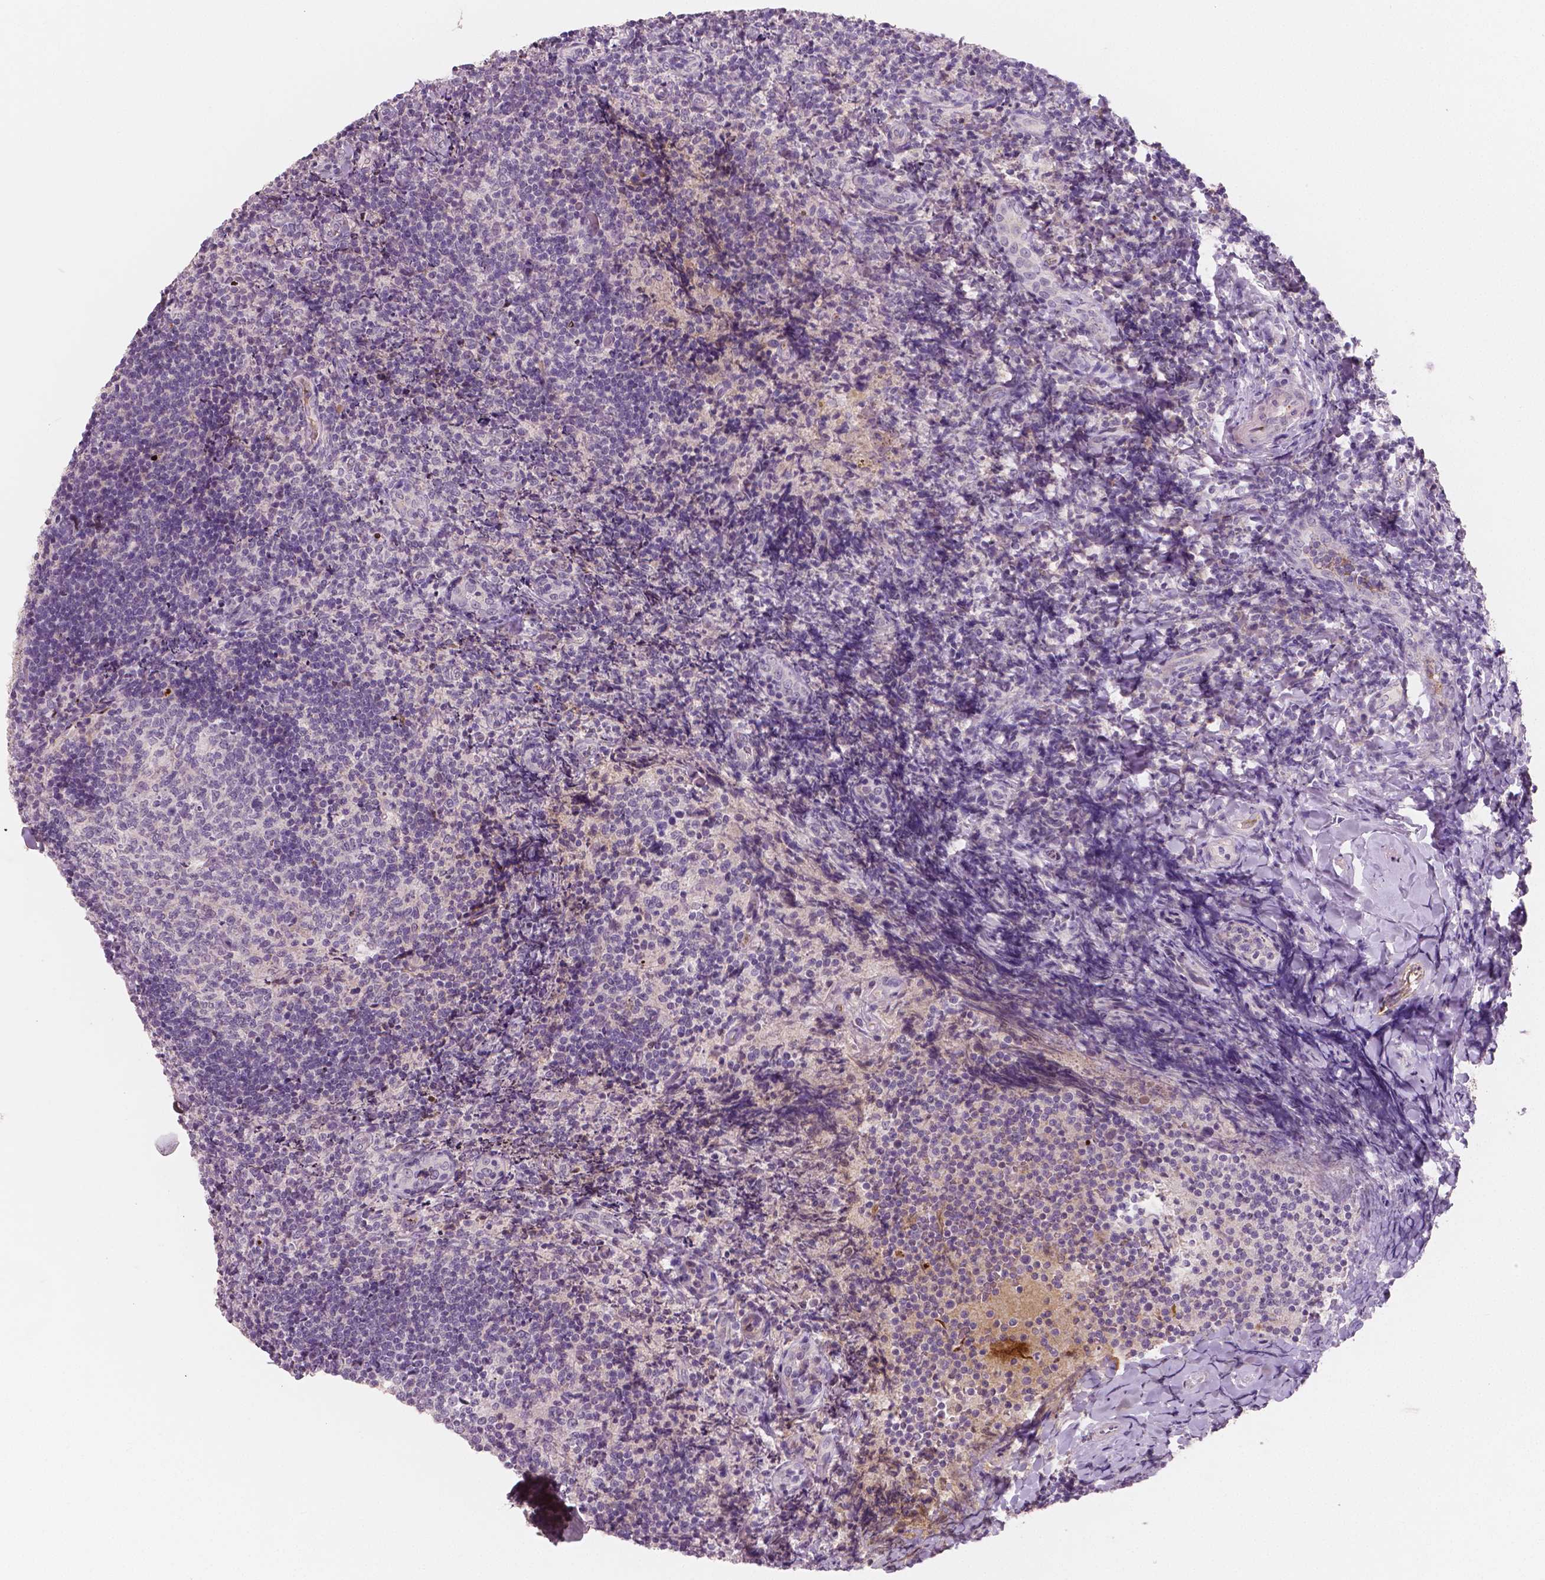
{"staining": {"intensity": "negative", "quantity": "none", "location": "none"}, "tissue": "tonsil", "cell_type": "Germinal center cells", "image_type": "normal", "snomed": [{"axis": "morphology", "description": "Normal tissue, NOS"}, {"axis": "topography", "description": "Tonsil"}], "caption": "Immunohistochemistry of unremarkable human tonsil exhibits no positivity in germinal center cells. The staining is performed using DAB brown chromogen with nuclei counter-stained in using hematoxylin.", "gene": "APOA4", "patient": {"sex": "female", "age": 10}}